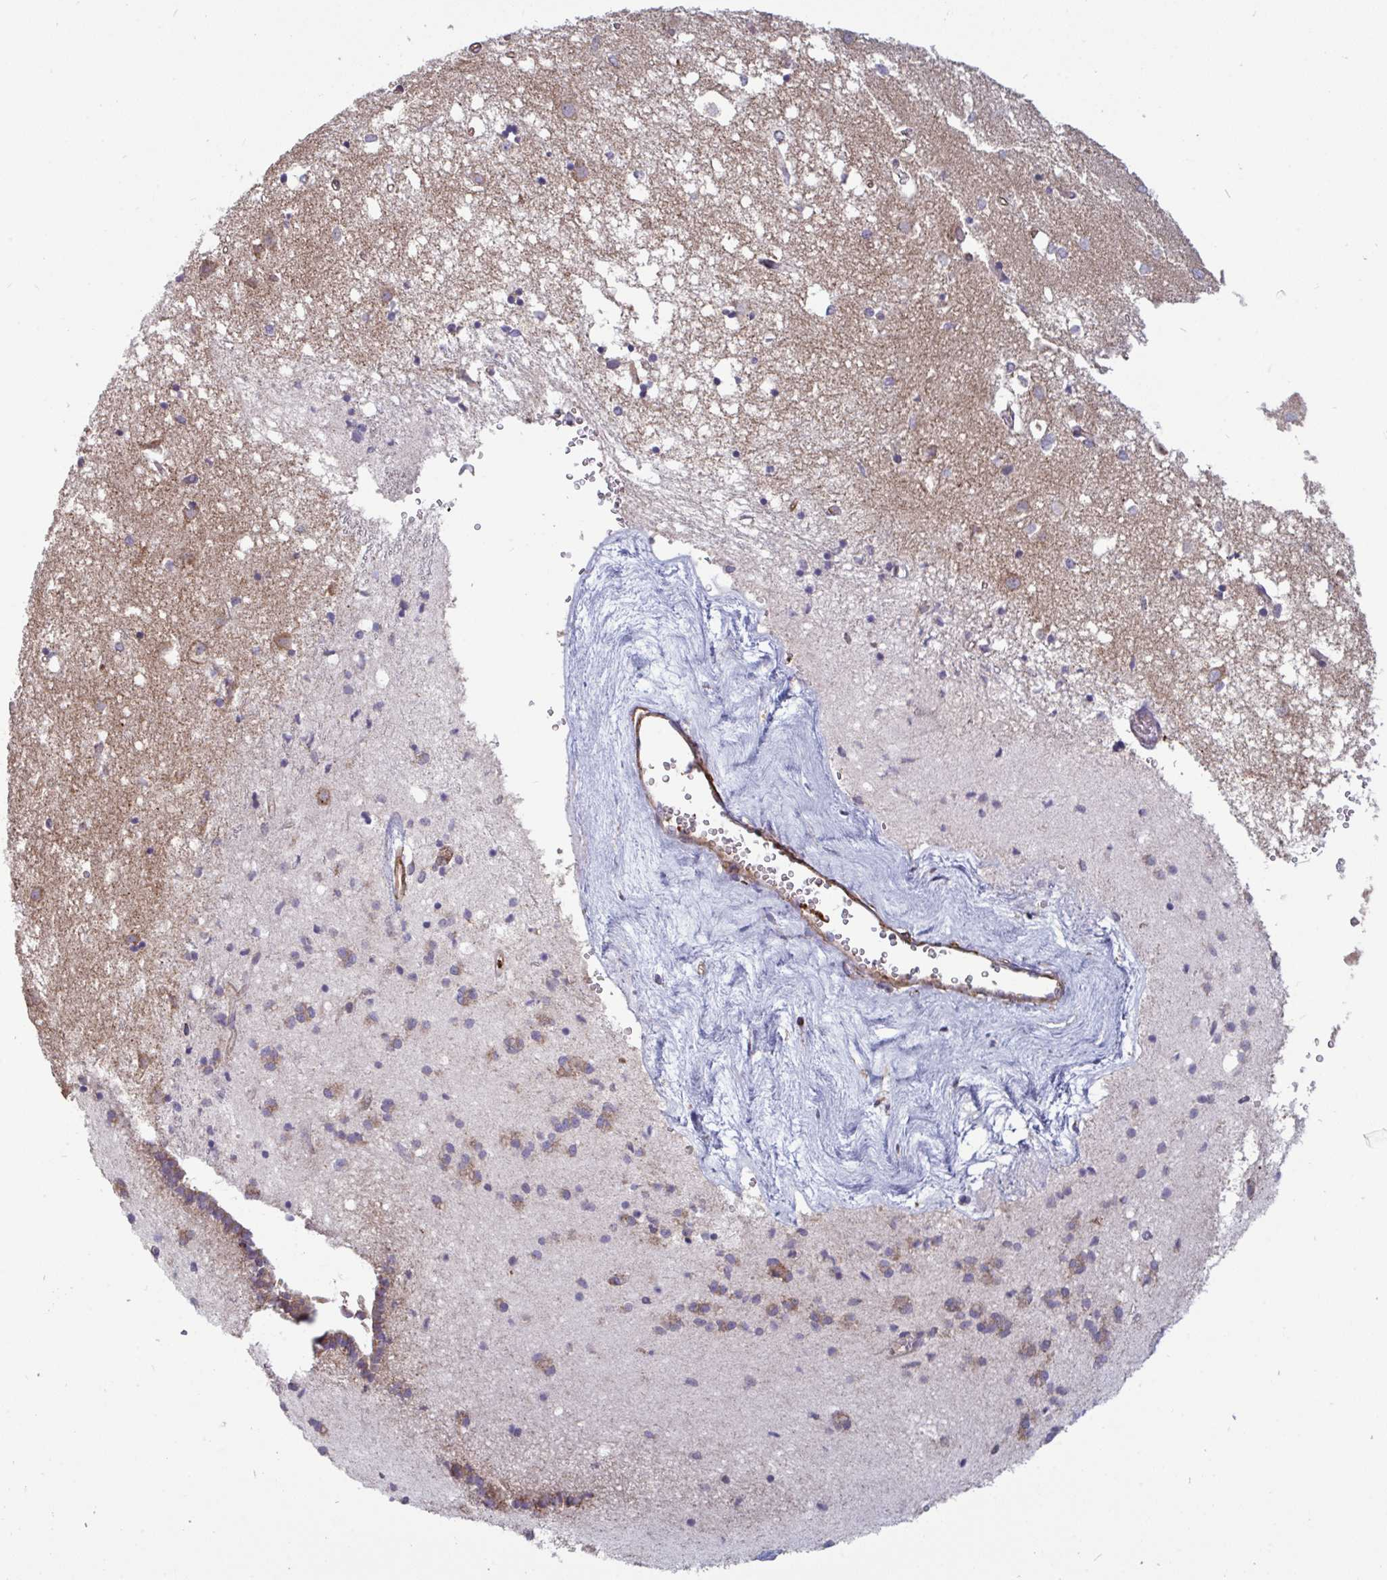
{"staining": {"intensity": "weak", "quantity": "25%-75%", "location": "cytoplasmic/membranous"}, "tissue": "caudate", "cell_type": "Glial cells", "image_type": "normal", "snomed": [{"axis": "morphology", "description": "Normal tissue, NOS"}, {"axis": "topography", "description": "Lateral ventricle wall"}], "caption": "A photomicrograph showing weak cytoplasmic/membranous staining in approximately 25%-75% of glial cells in benign caudate, as visualized by brown immunohistochemical staining.", "gene": "ISCU", "patient": {"sex": "male", "age": 70}}